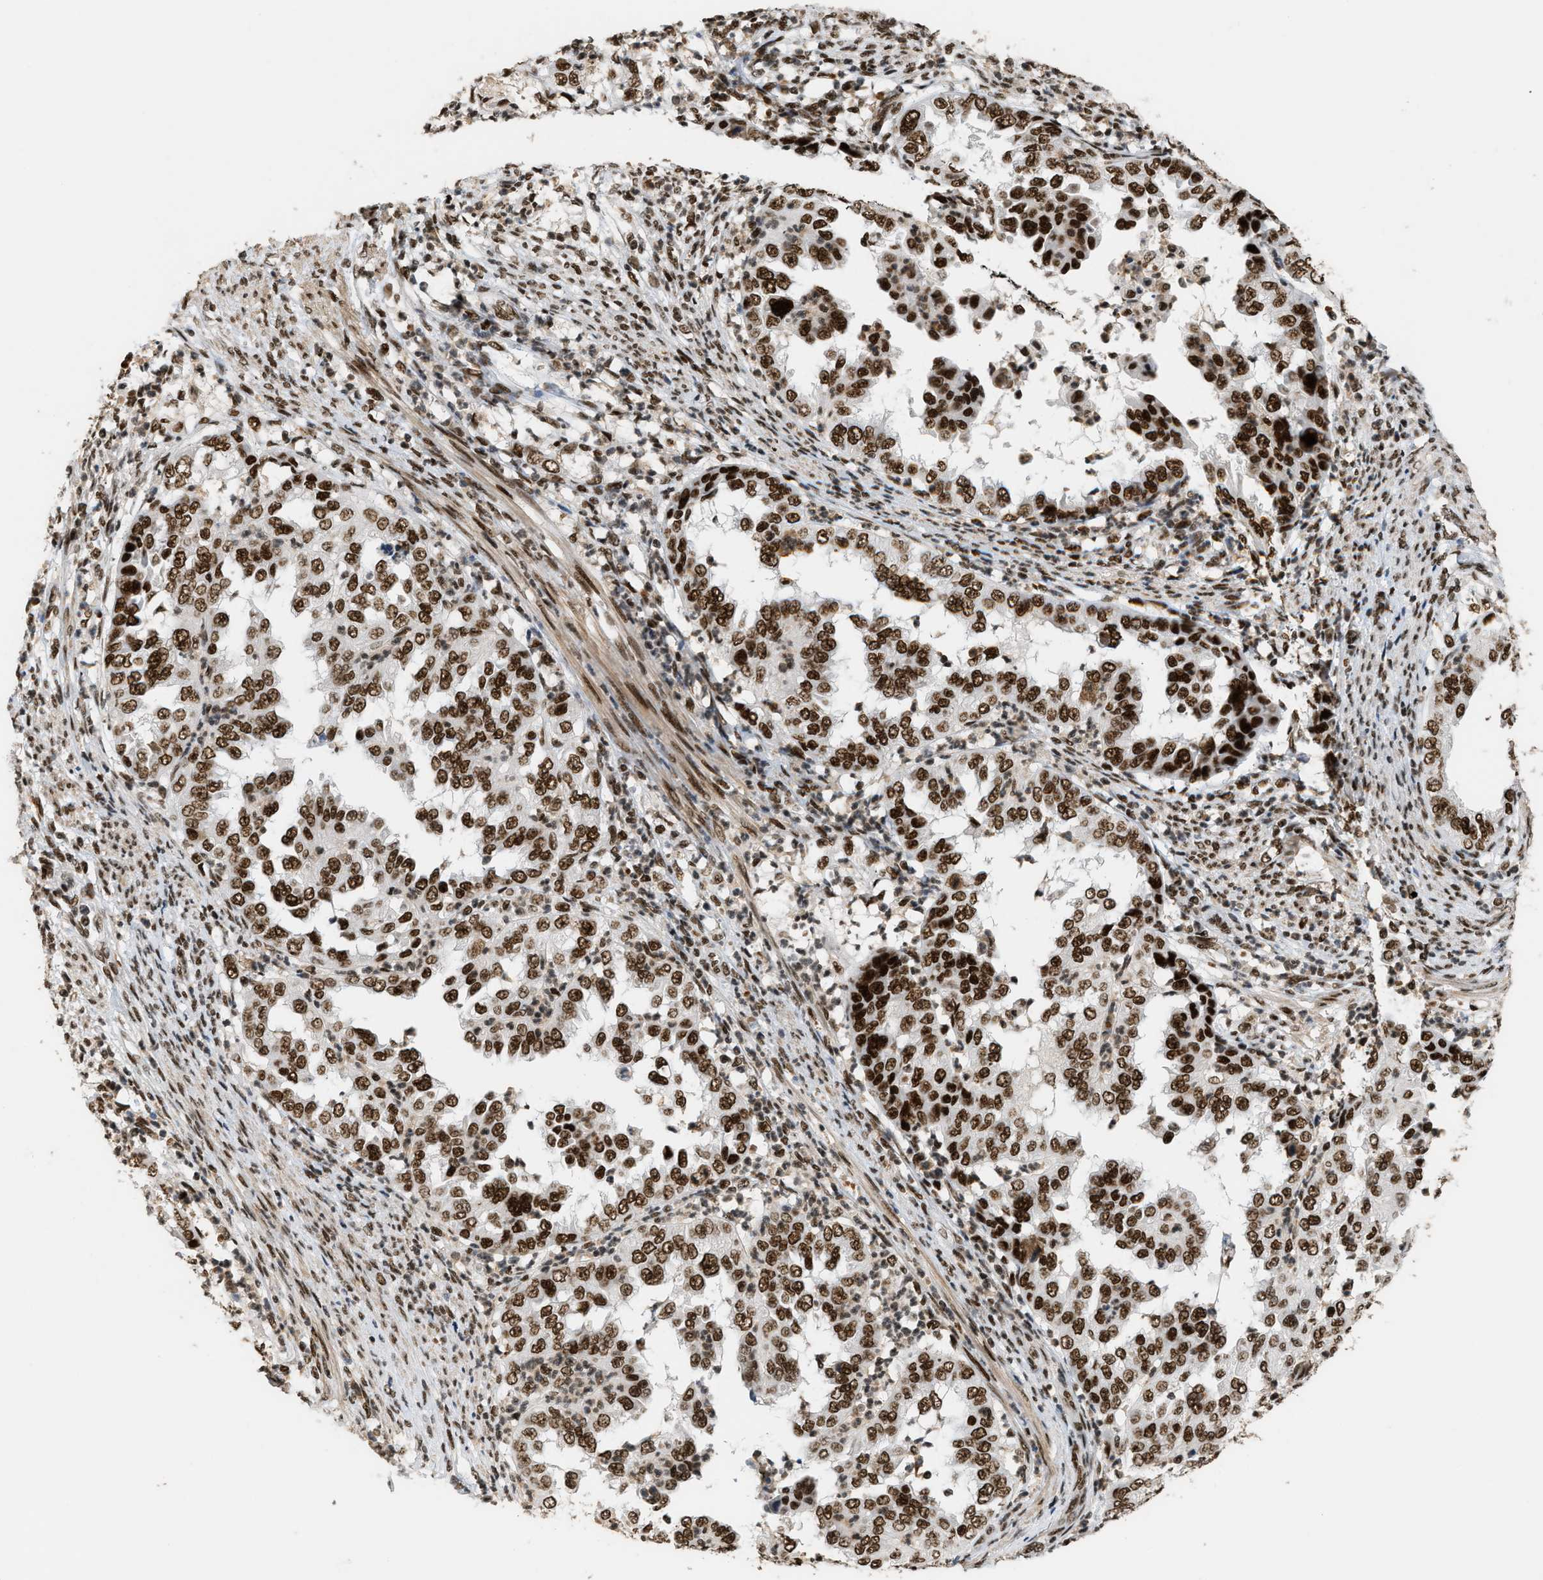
{"staining": {"intensity": "strong", "quantity": ">75%", "location": "nuclear"}, "tissue": "endometrial cancer", "cell_type": "Tumor cells", "image_type": "cancer", "snomed": [{"axis": "morphology", "description": "Adenocarcinoma, NOS"}, {"axis": "topography", "description": "Endometrium"}], "caption": "Immunohistochemical staining of adenocarcinoma (endometrial) shows high levels of strong nuclear protein expression in approximately >75% of tumor cells. The protein of interest is shown in brown color, while the nuclei are stained blue.", "gene": "SMARCB1", "patient": {"sex": "female", "age": 85}}